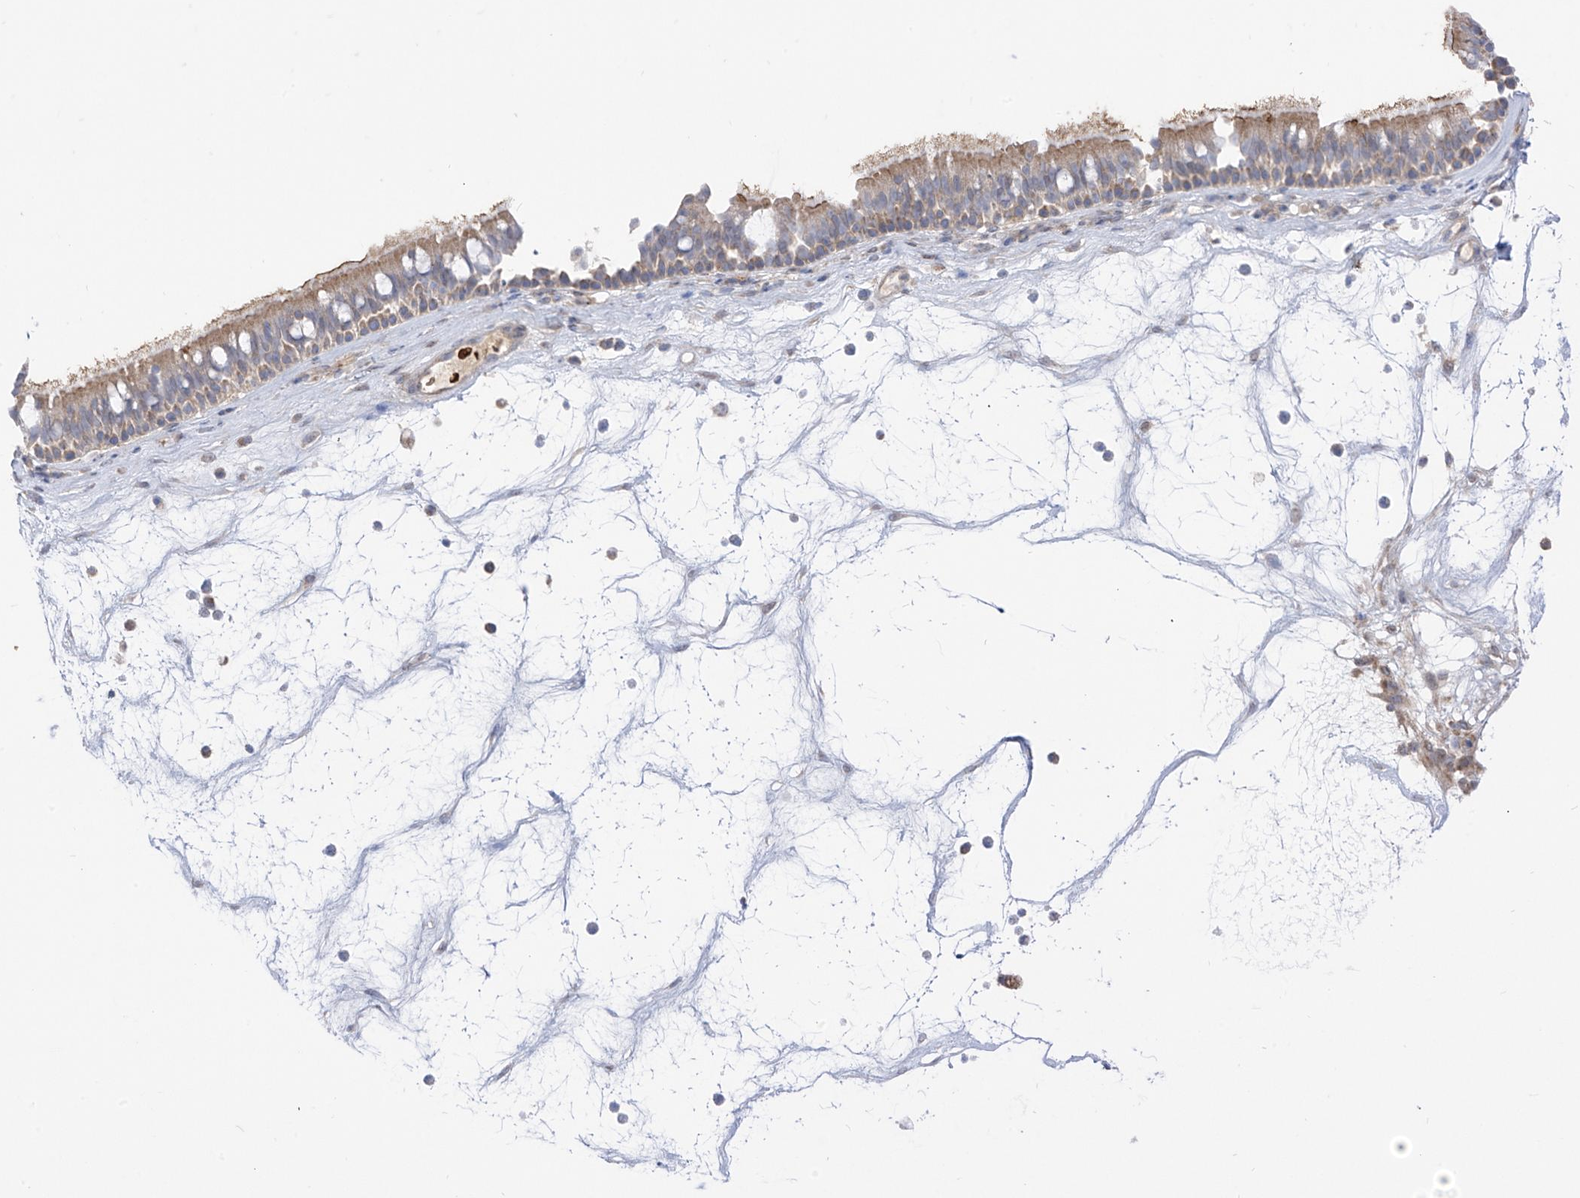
{"staining": {"intensity": "weak", "quantity": ">75%", "location": "cytoplasmic/membranous"}, "tissue": "nasopharynx", "cell_type": "Respiratory epithelial cells", "image_type": "normal", "snomed": [{"axis": "morphology", "description": "Normal tissue, NOS"}, {"axis": "morphology", "description": "Inflammation, NOS"}, {"axis": "morphology", "description": "Malignant melanoma, Metastatic site"}, {"axis": "topography", "description": "Nasopharynx"}], "caption": "A micrograph showing weak cytoplasmic/membranous staining in about >75% of respiratory epithelial cells in benign nasopharynx, as visualized by brown immunohistochemical staining.", "gene": "ARHGEF40", "patient": {"sex": "male", "age": 70}}